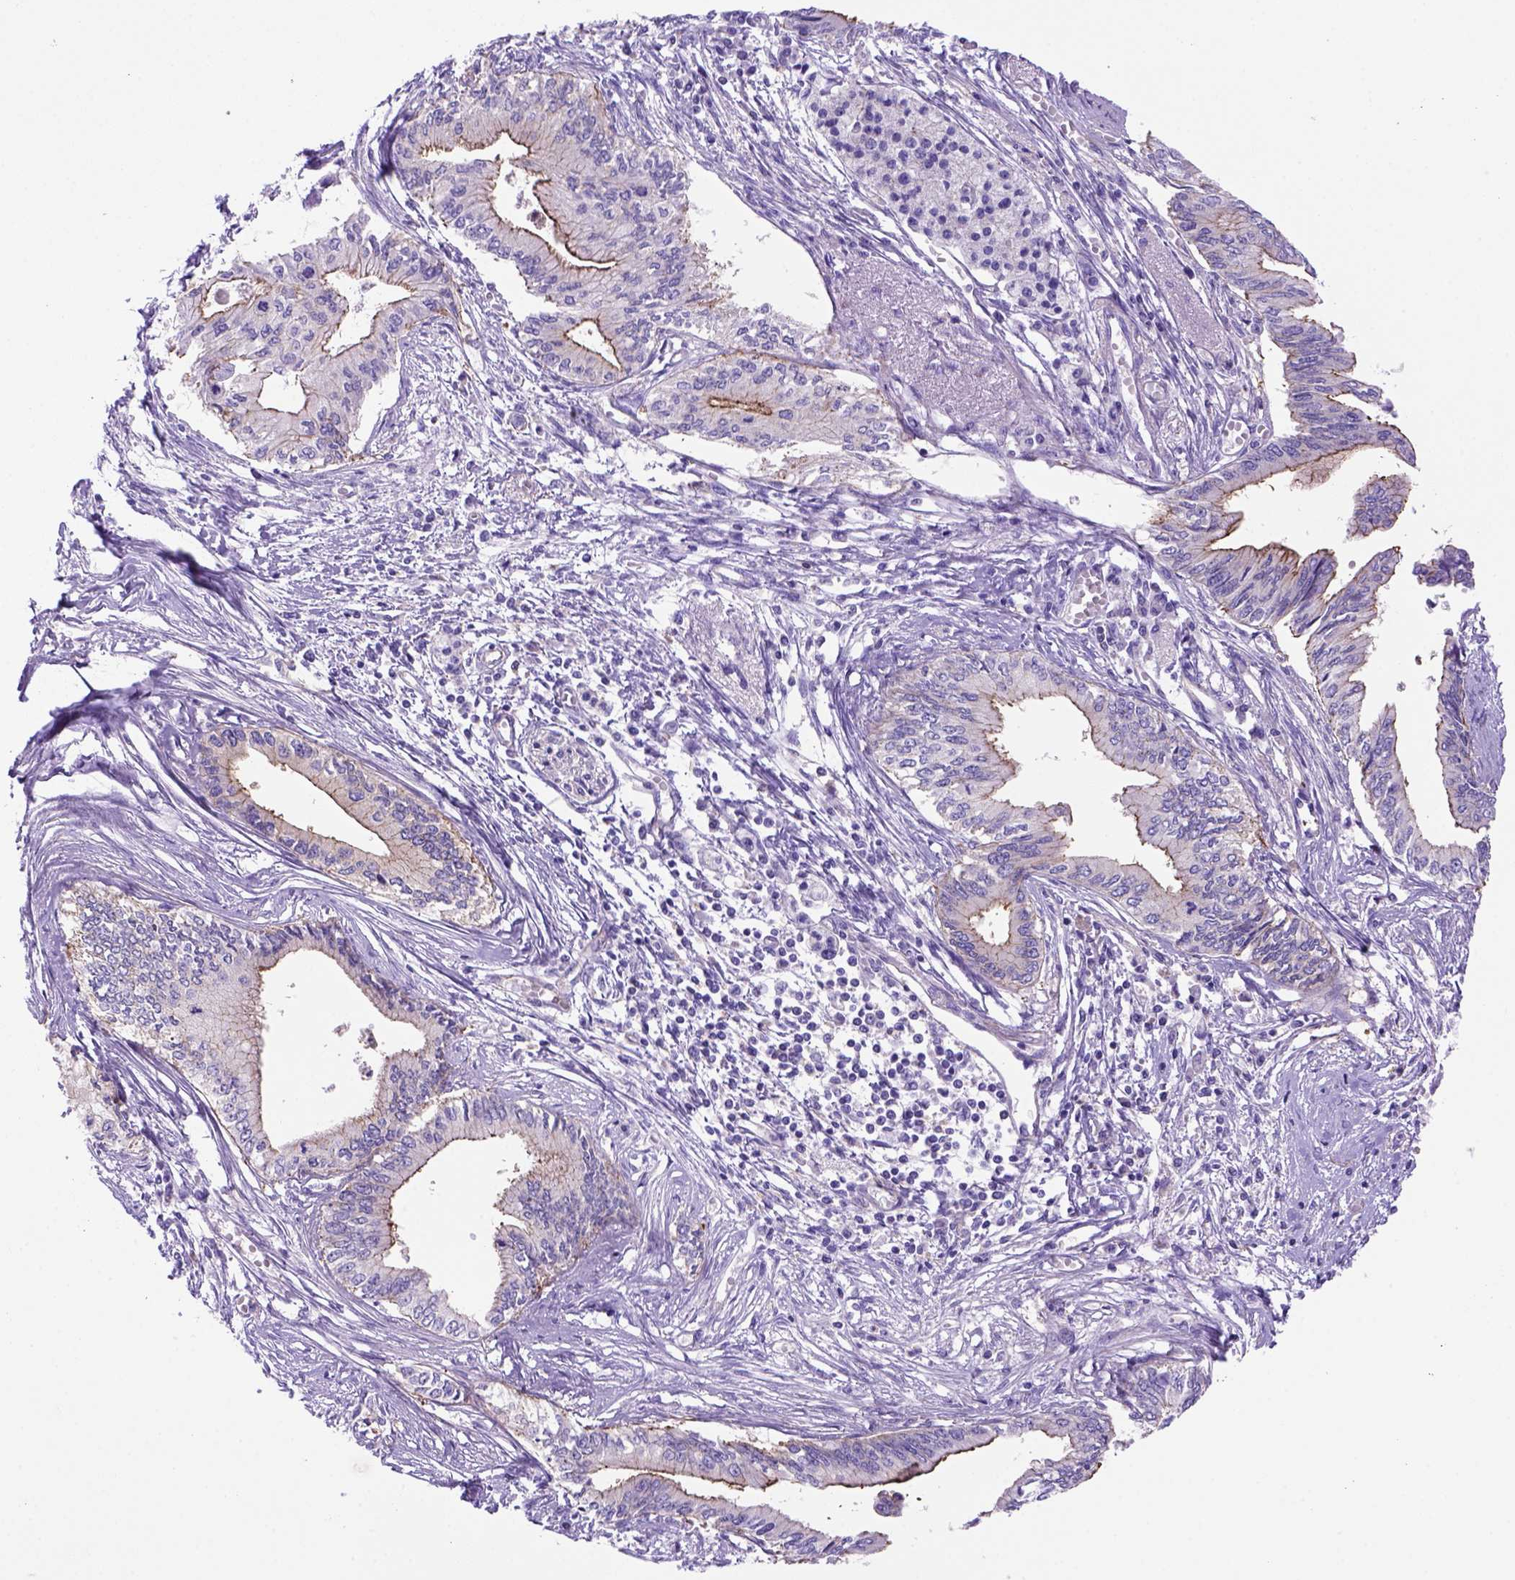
{"staining": {"intensity": "moderate", "quantity": ">75%", "location": "cytoplasmic/membranous"}, "tissue": "pancreatic cancer", "cell_type": "Tumor cells", "image_type": "cancer", "snomed": [{"axis": "morphology", "description": "Adenocarcinoma, NOS"}, {"axis": "topography", "description": "Pancreas"}], "caption": "High-magnification brightfield microscopy of pancreatic cancer stained with DAB (brown) and counterstained with hematoxylin (blue). tumor cells exhibit moderate cytoplasmic/membranous positivity is present in about>75% of cells.", "gene": "PEX12", "patient": {"sex": "female", "age": 61}}